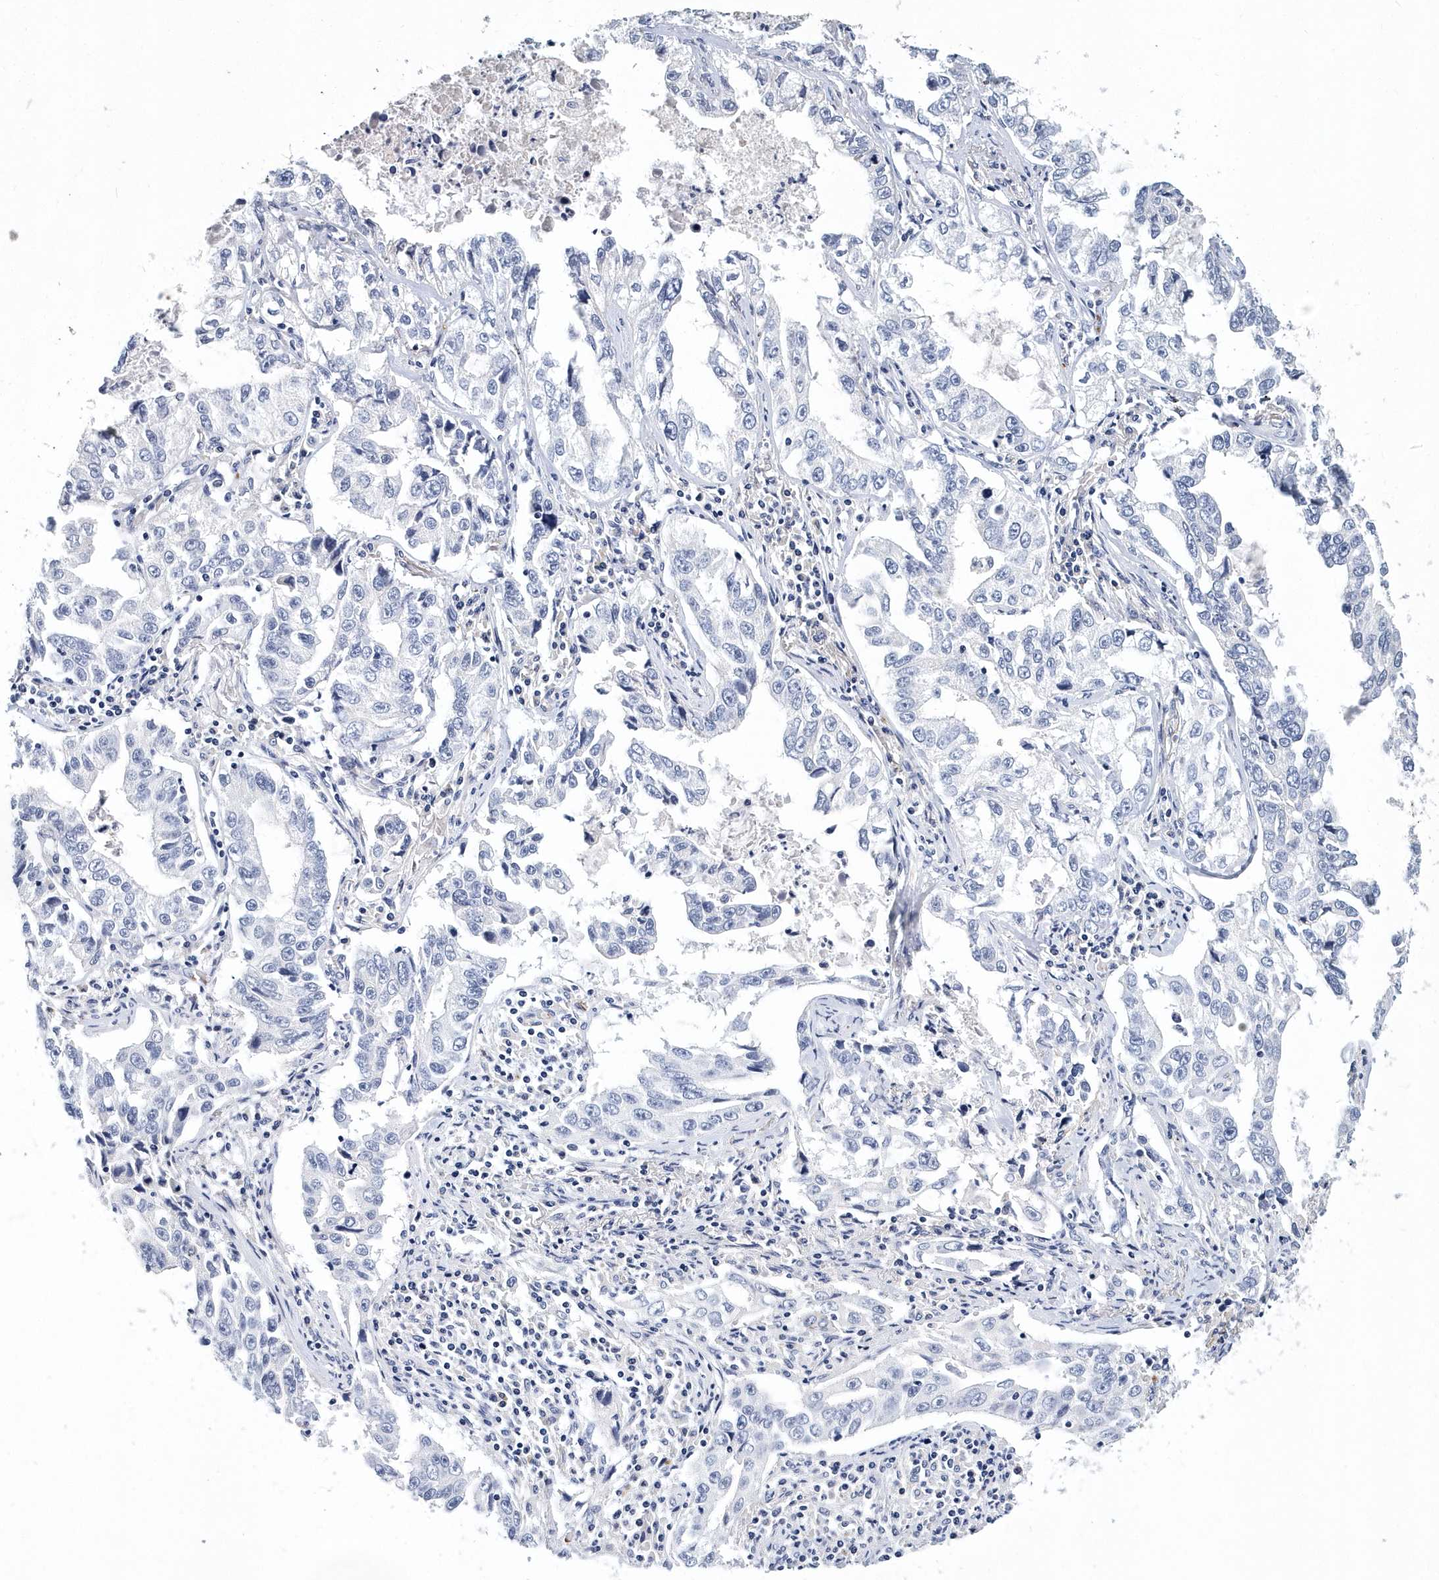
{"staining": {"intensity": "negative", "quantity": "none", "location": "none"}, "tissue": "lung cancer", "cell_type": "Tumor cells", "image_type": "cancer", "snomed": [{"axis": "morphology", "description": "Adenocarcinoma, NOS"}, {"axis": "topography", "description": "Lung"}], "caption": "Lung cancer was stained to show a protein in brown. There is no significant staining in tumor cells. The staining was performed using DAB (3,3'-diaminobenzidine) to visualize the protein expression in brown, while the nuclei were stained in blue with hematoxylin (Magnification: 20x).", "gene": "ITGA2B", "patient": {"sex": "female", "age": 51}}